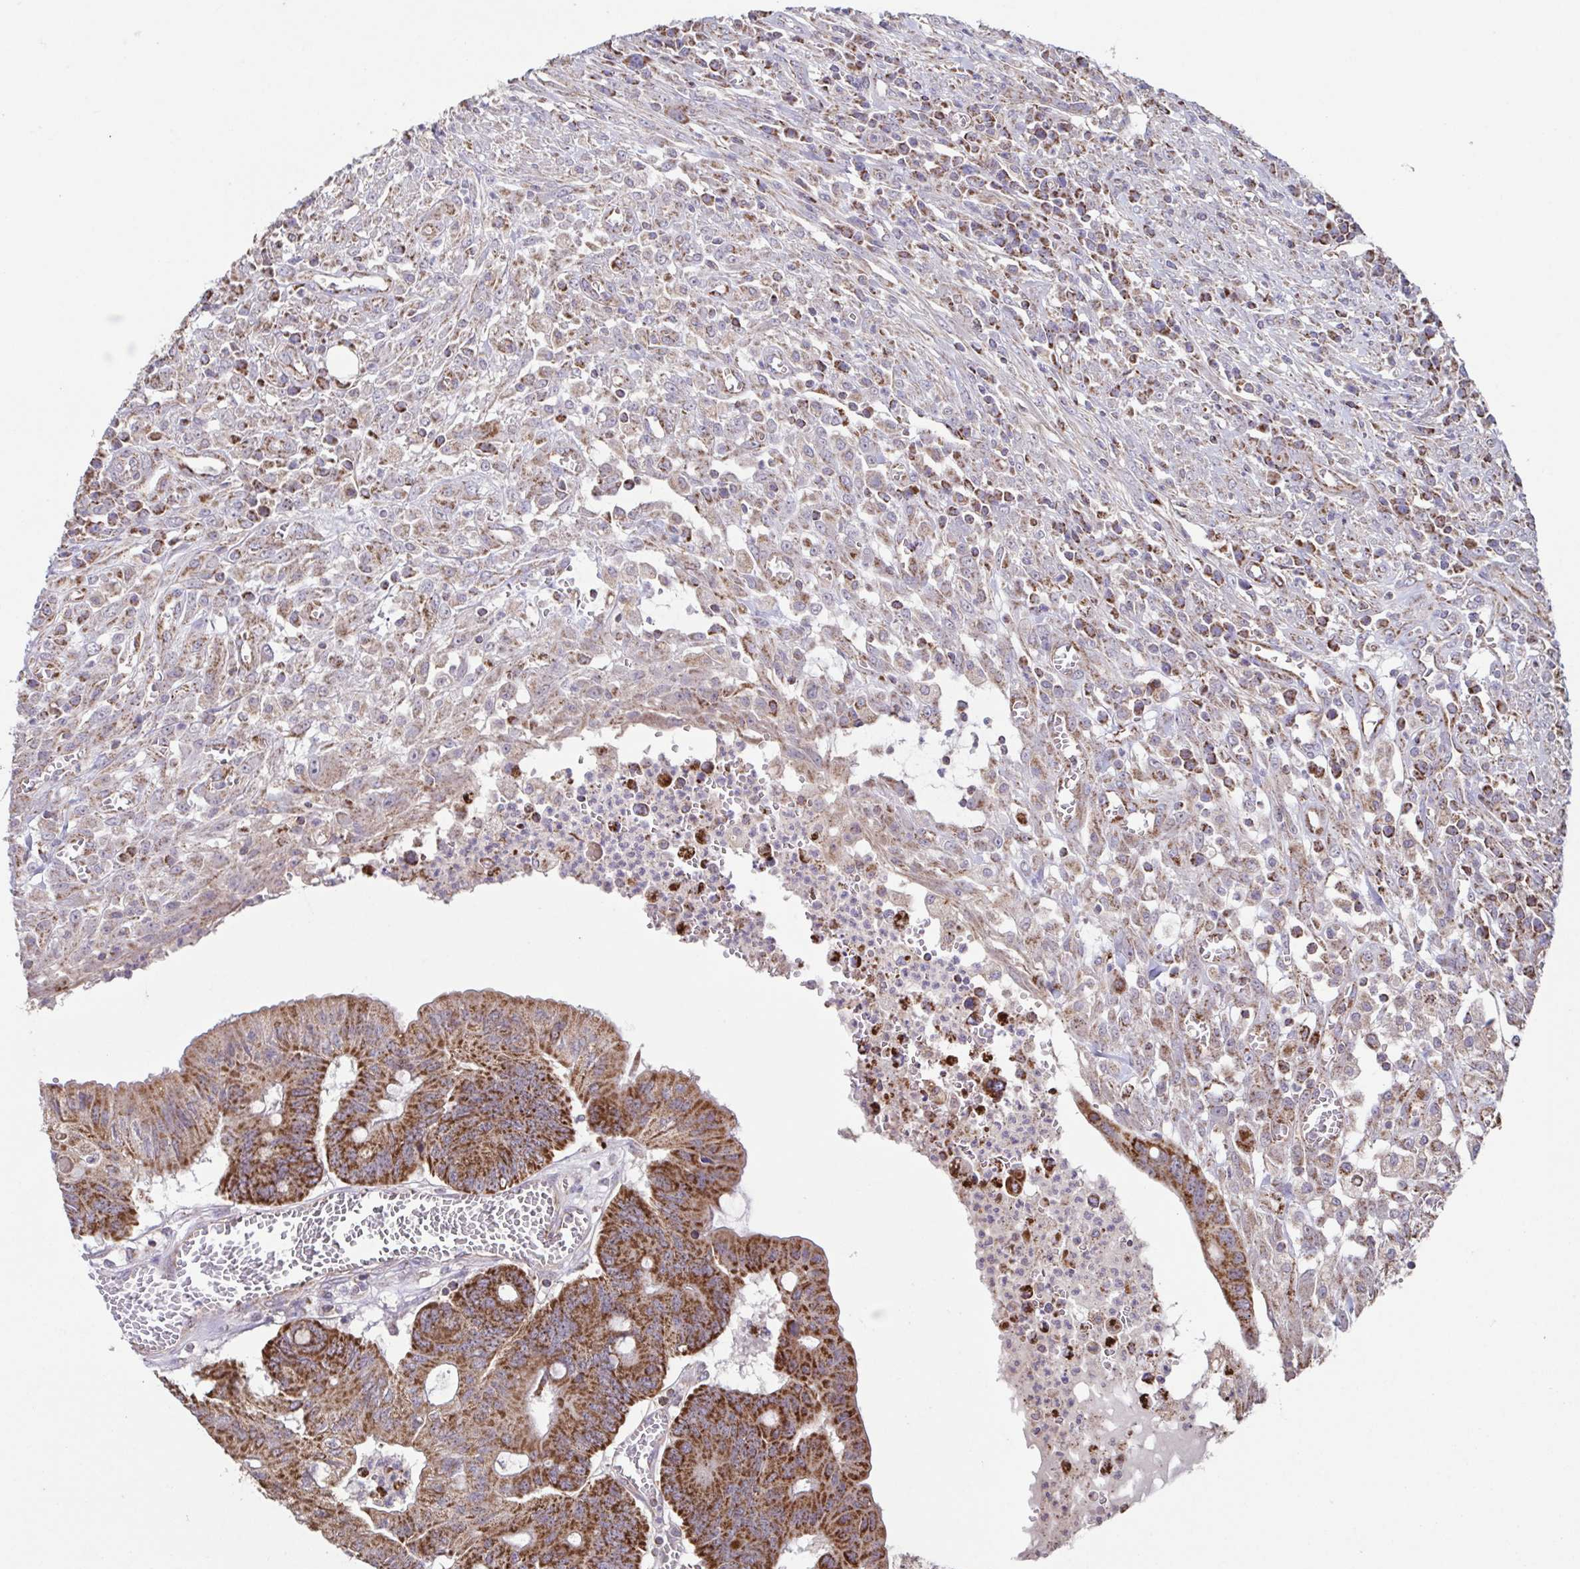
{"staining": {"intensity": "strong", "quantity": ">75%", "location": "cytoplasmic/membranous"}, "tissue": "colorectal cancer", "cell_type": "Tumor cells", "image_type": "cancer", "snomed": [{"axis": "morphology", "description": "Adenocarcinoma, NOS"}, {"axis": "topography", "description": "Colon"}], "caption": "Brown immunohistochemical staining in colorectal cancer (adenocarcinoma) reveals strong cytoplasmic/membranous staining in approximately >75% of tumor cells. (brown staining indicates protein expression, while blue staining denotes nuclei).", "gene": "DIP2B", "patient": {"sex": "male", "age": 65}}